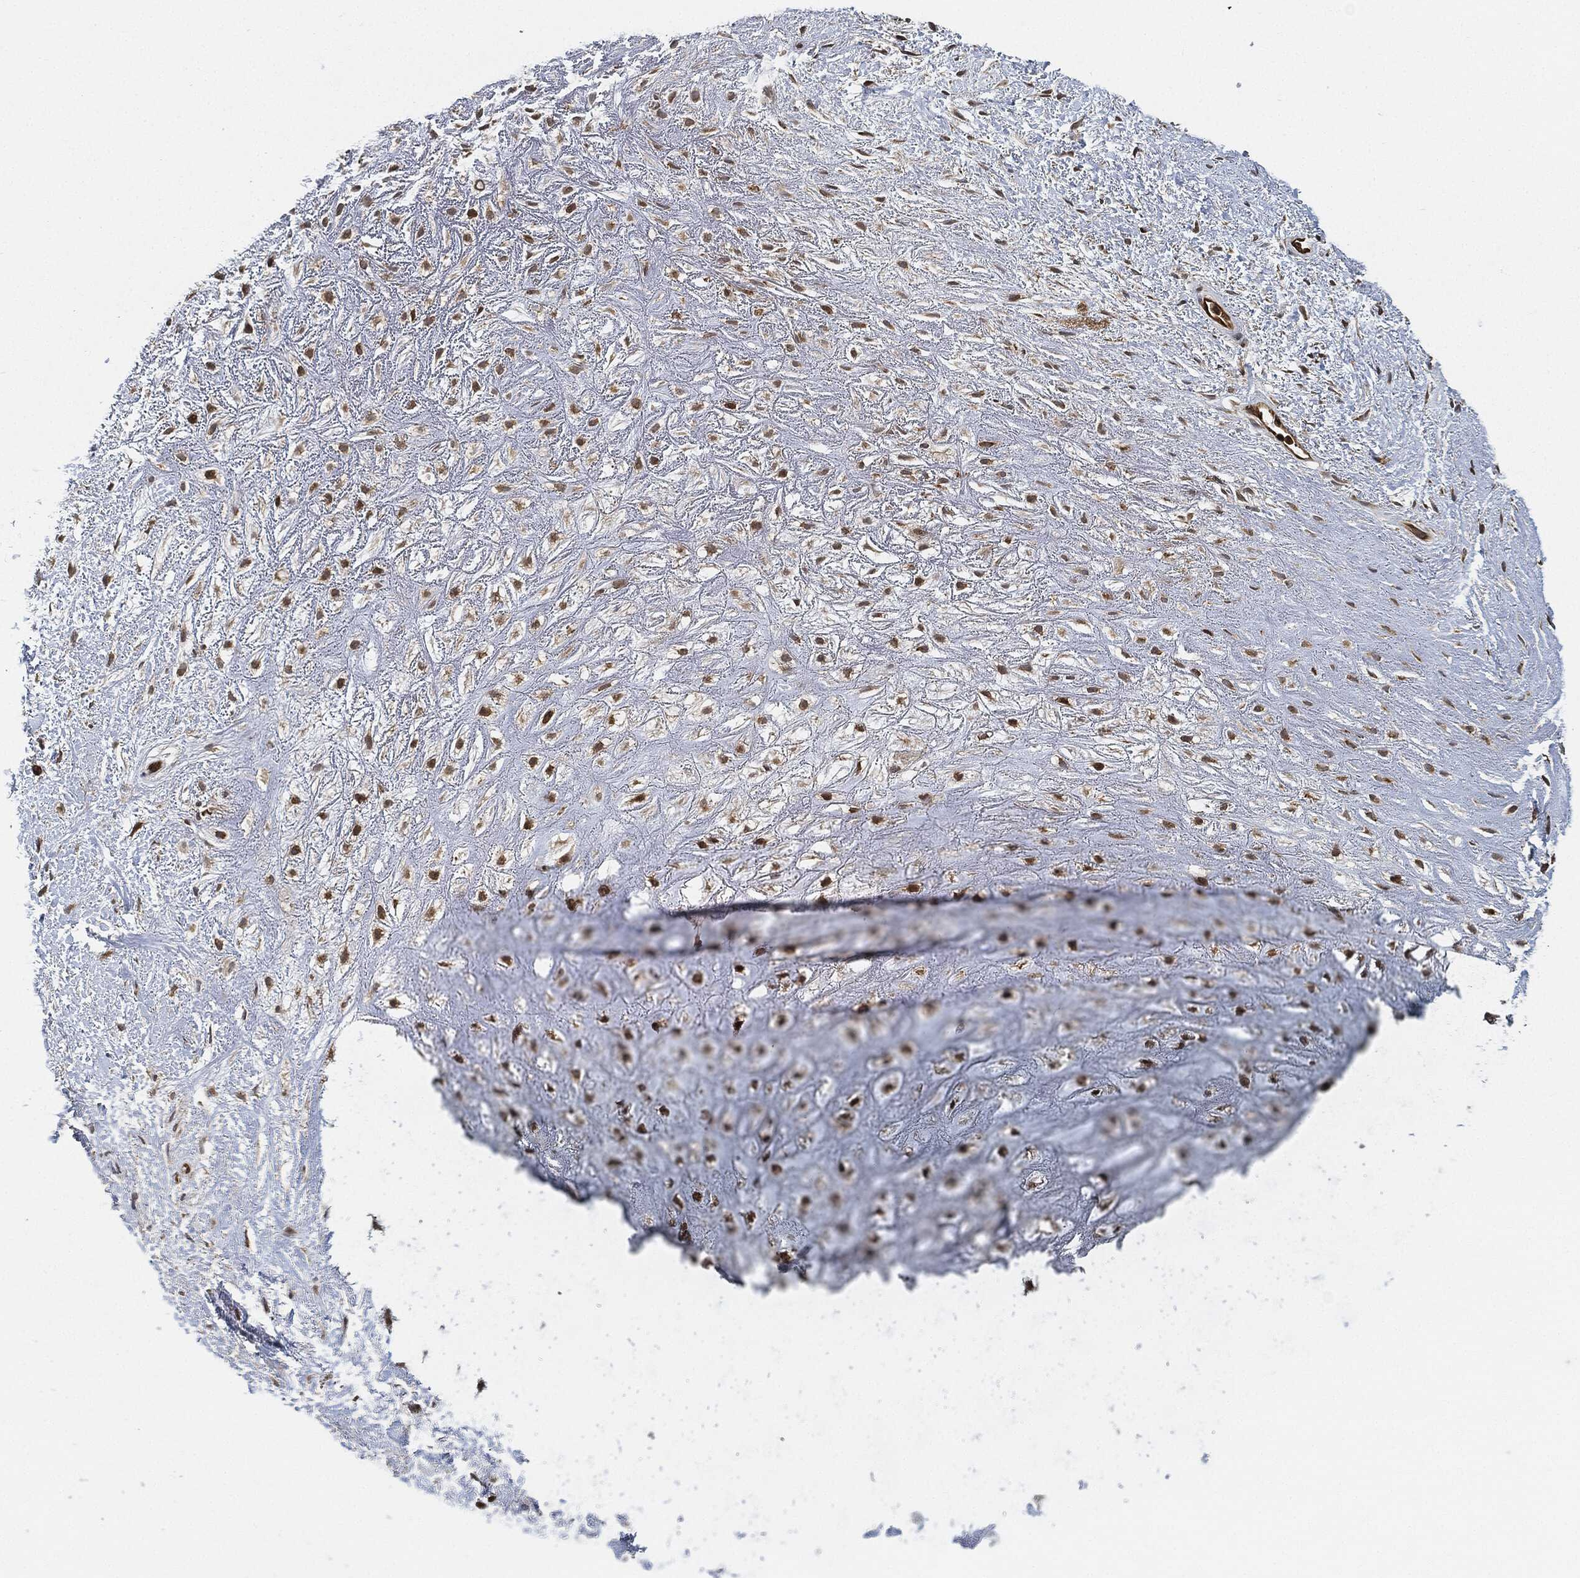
{"staining": {"intensity": "strong", "quantity": ">75%", "location": "cytoplasmic/membranous"}, "tissue": "adipose tissue", "cell_type": "Adipocytes", "image_type": "normal", "snomed": [{"axis": "morphology", "description": "Normal tissue, NOS"}, {"axis": "morphology", "description": "Squamous cell carcinoma, NOS"}, {"axis": "topography", "description": "Cartilage tissue"}, {"axis": "topography", "description": "Head-Neck"}], "caption": "Immunohistochemical staining of unremarkable human adipose tissue demonstrates >75% levels of strong cytoplasmic/membranous protein expression in about >75% of adipocytes.", "gene": "MAP3K3", "patient": {"sex": "male", "age": 62}}